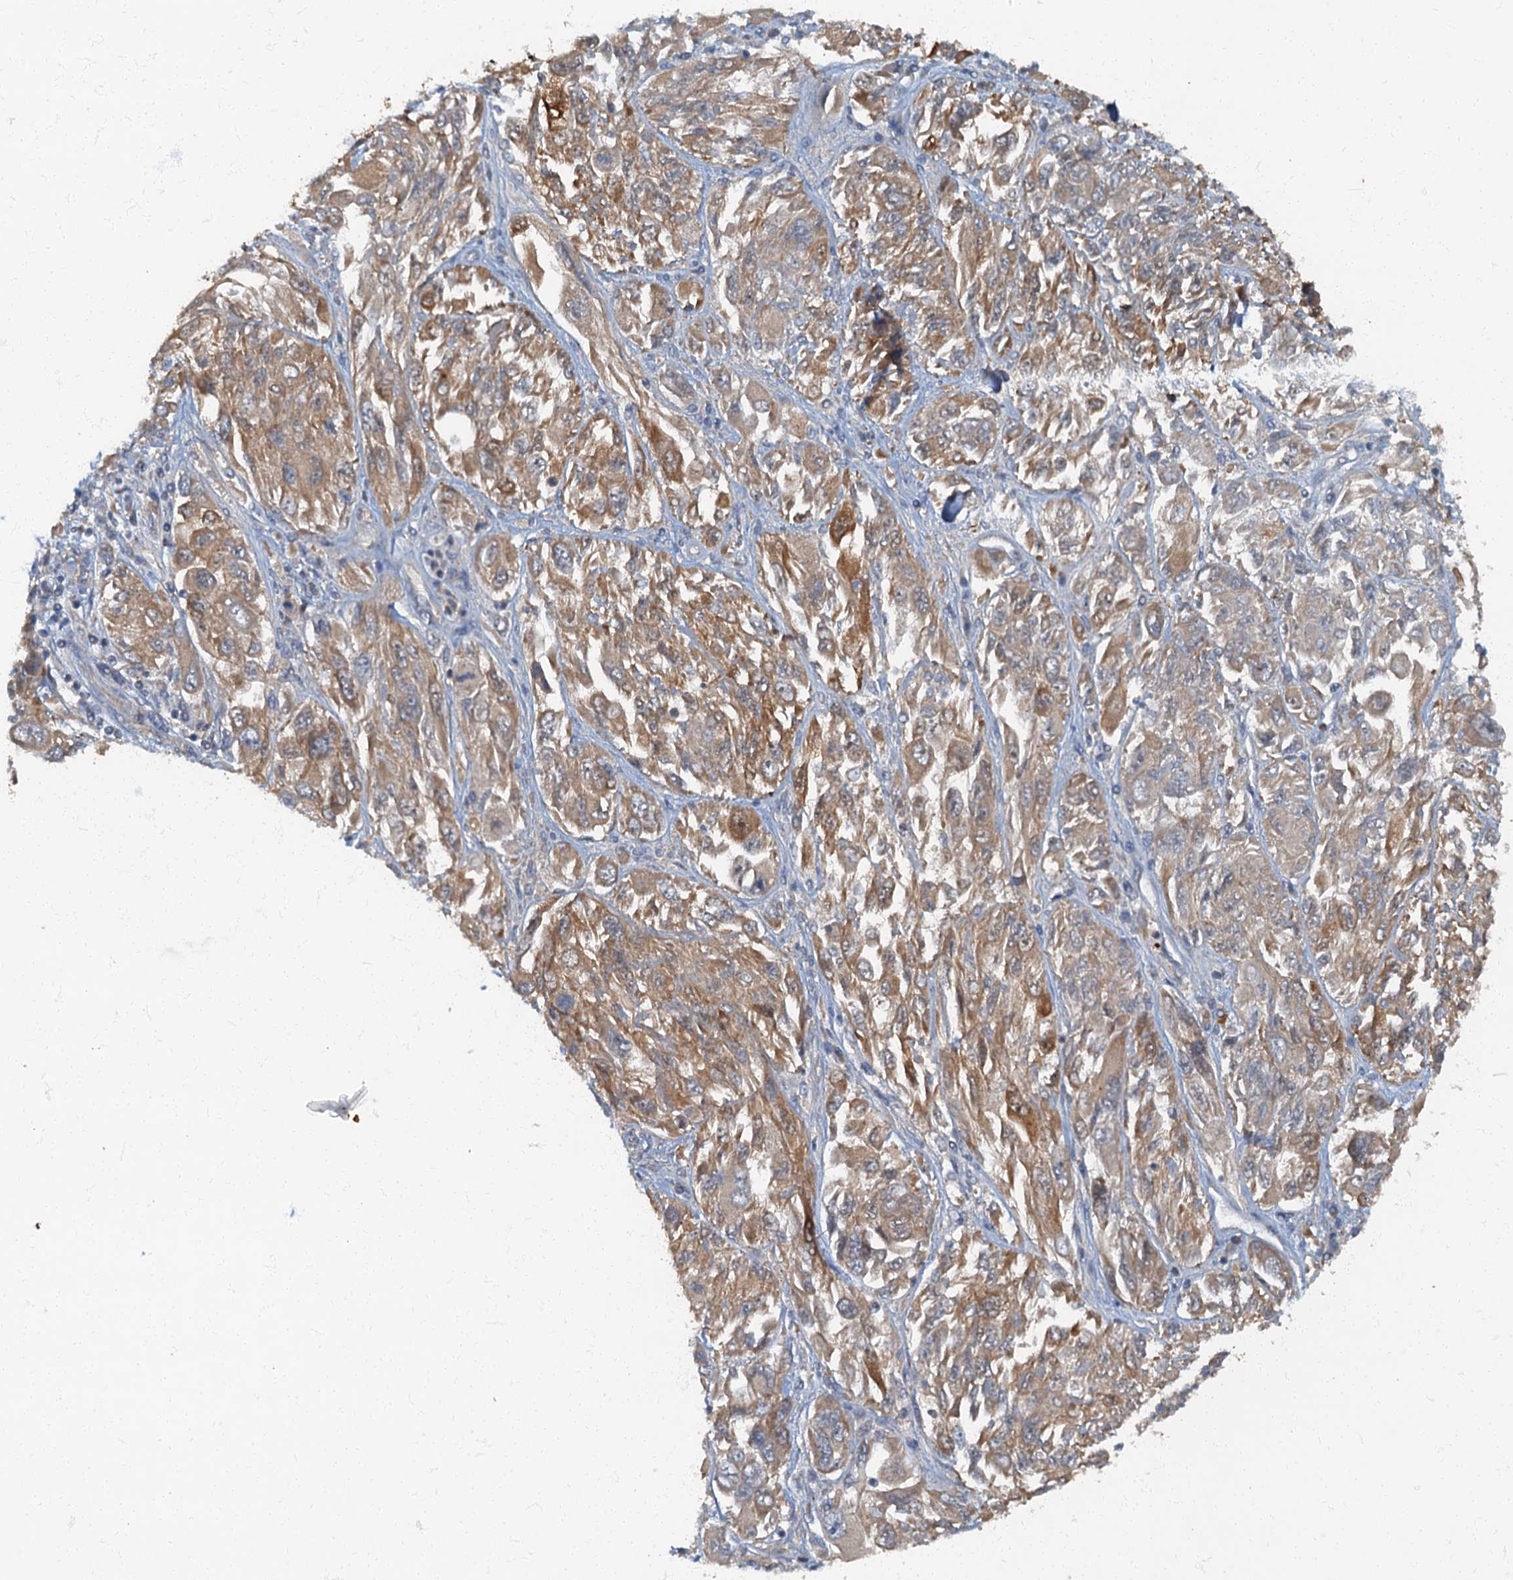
{"staining": {"intensity": "moderate", "quantity": "25%-75%", "location": "cytoplasmic/membranous"}, "tissue": "melanoma", "cell_type": "Tumor cells", "image_type": "cancer", "snomed": [{"axis": "morphology", "description": "Malignant melanoma, NOS"}, {"axis": "topography", "description": "Skin"}], "caption": "Malignant melanoma stained with a brown dye reveals moderate cytoplasmic/membranous positive staining in approximately 25%-75% of tumor cells.", "gene": "ARL11", "patient": {"sex": "female", "age": 91}}